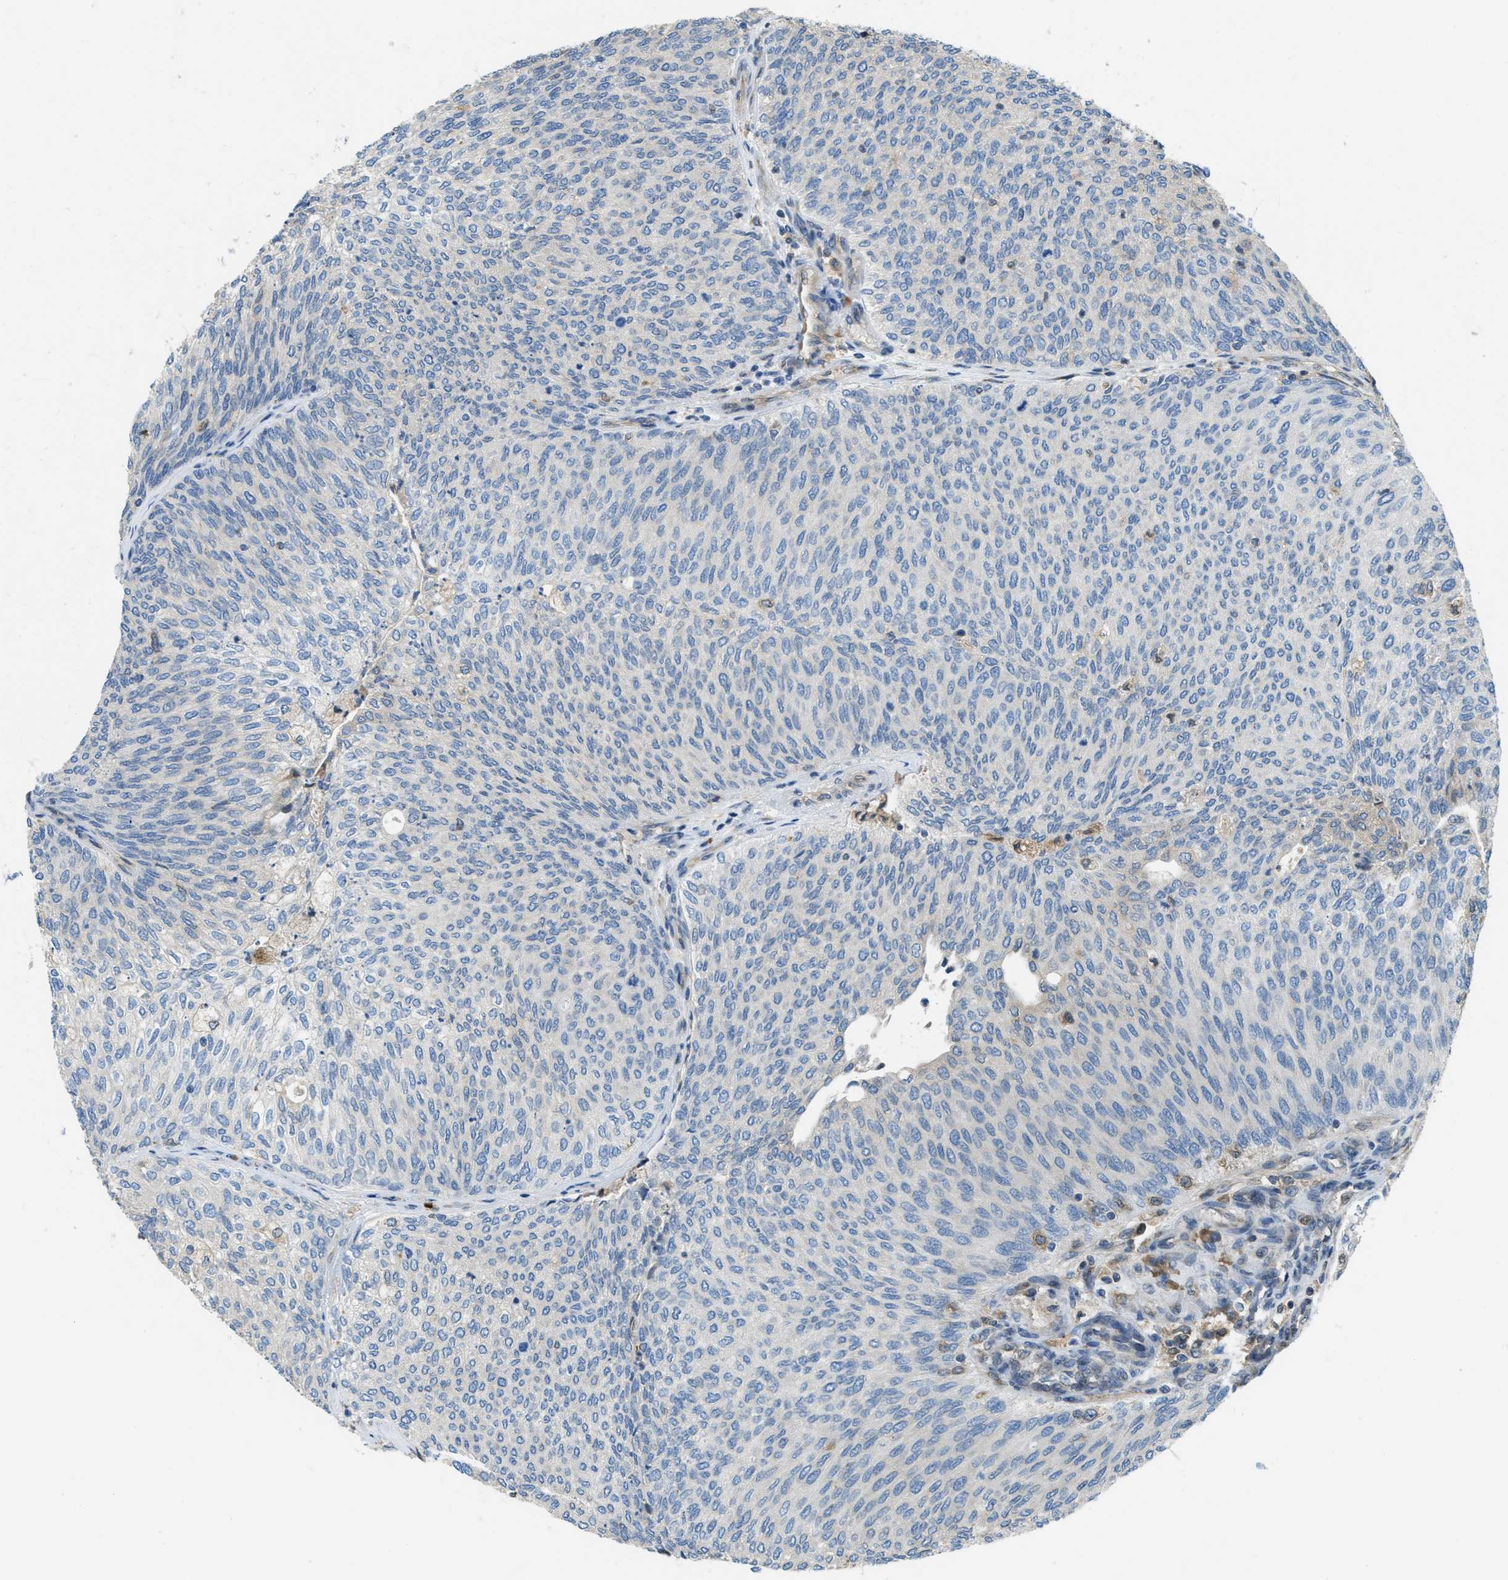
{"staining": {"intensity": "negative", "quantity": "none", "location": "none"}, "tissue": "urothelial cancer", "cell_type": "Tumor cells", "image_type": "cancer", "snomed": [{"axis": "morphology", "description": "Urothelial carcinoma, Low grade"}, {"axis": "topography", "description": "Urinary bladder"}], "caption": "Tumor cells are negative for protein expression in human urothelial carcinoma (low-grade).", "gene": "MPDU1", "patient": {"sex": "female", "age": 79}}